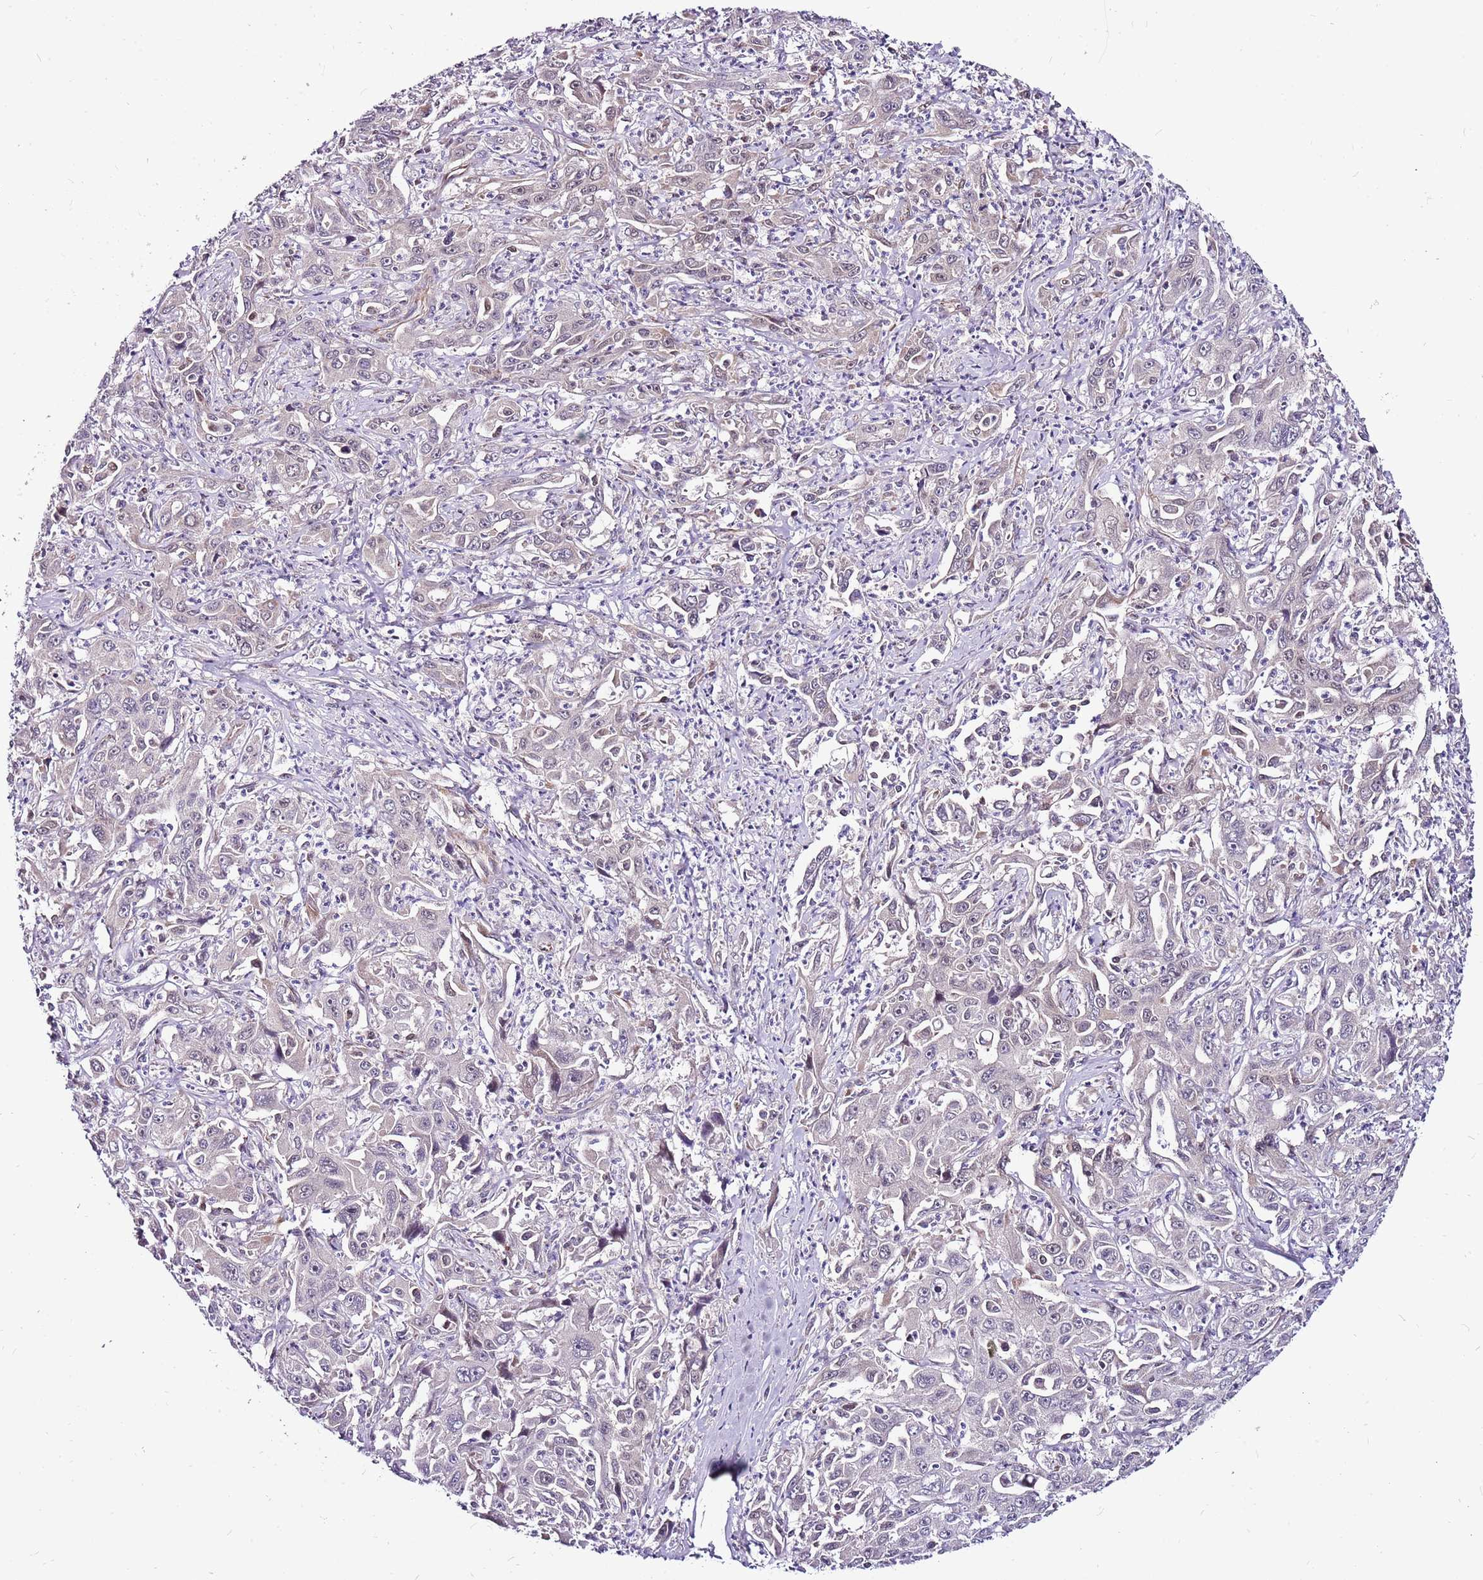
{"staining": {"intensity": "negative", "quantity": "none", "location": "none"}, "tissue": "liver cancer", "cell_type": "Tumor cells", "image_type": "cancer", "snomed": [{"axis": "morphology", "description": "Carcinoma, Hepatocellular, NOS"}, {"axis": "topography", "description": "Liver"}], "caption": "Tumor cells show no significant protein expression in liver hepatocellular carcinoma. The staining is performed using DAB brown chromogen with nuclei counter-stained in using hematoxylin.", "gene": "POLE3", "patient": {"sex": "male", "age": 63}}